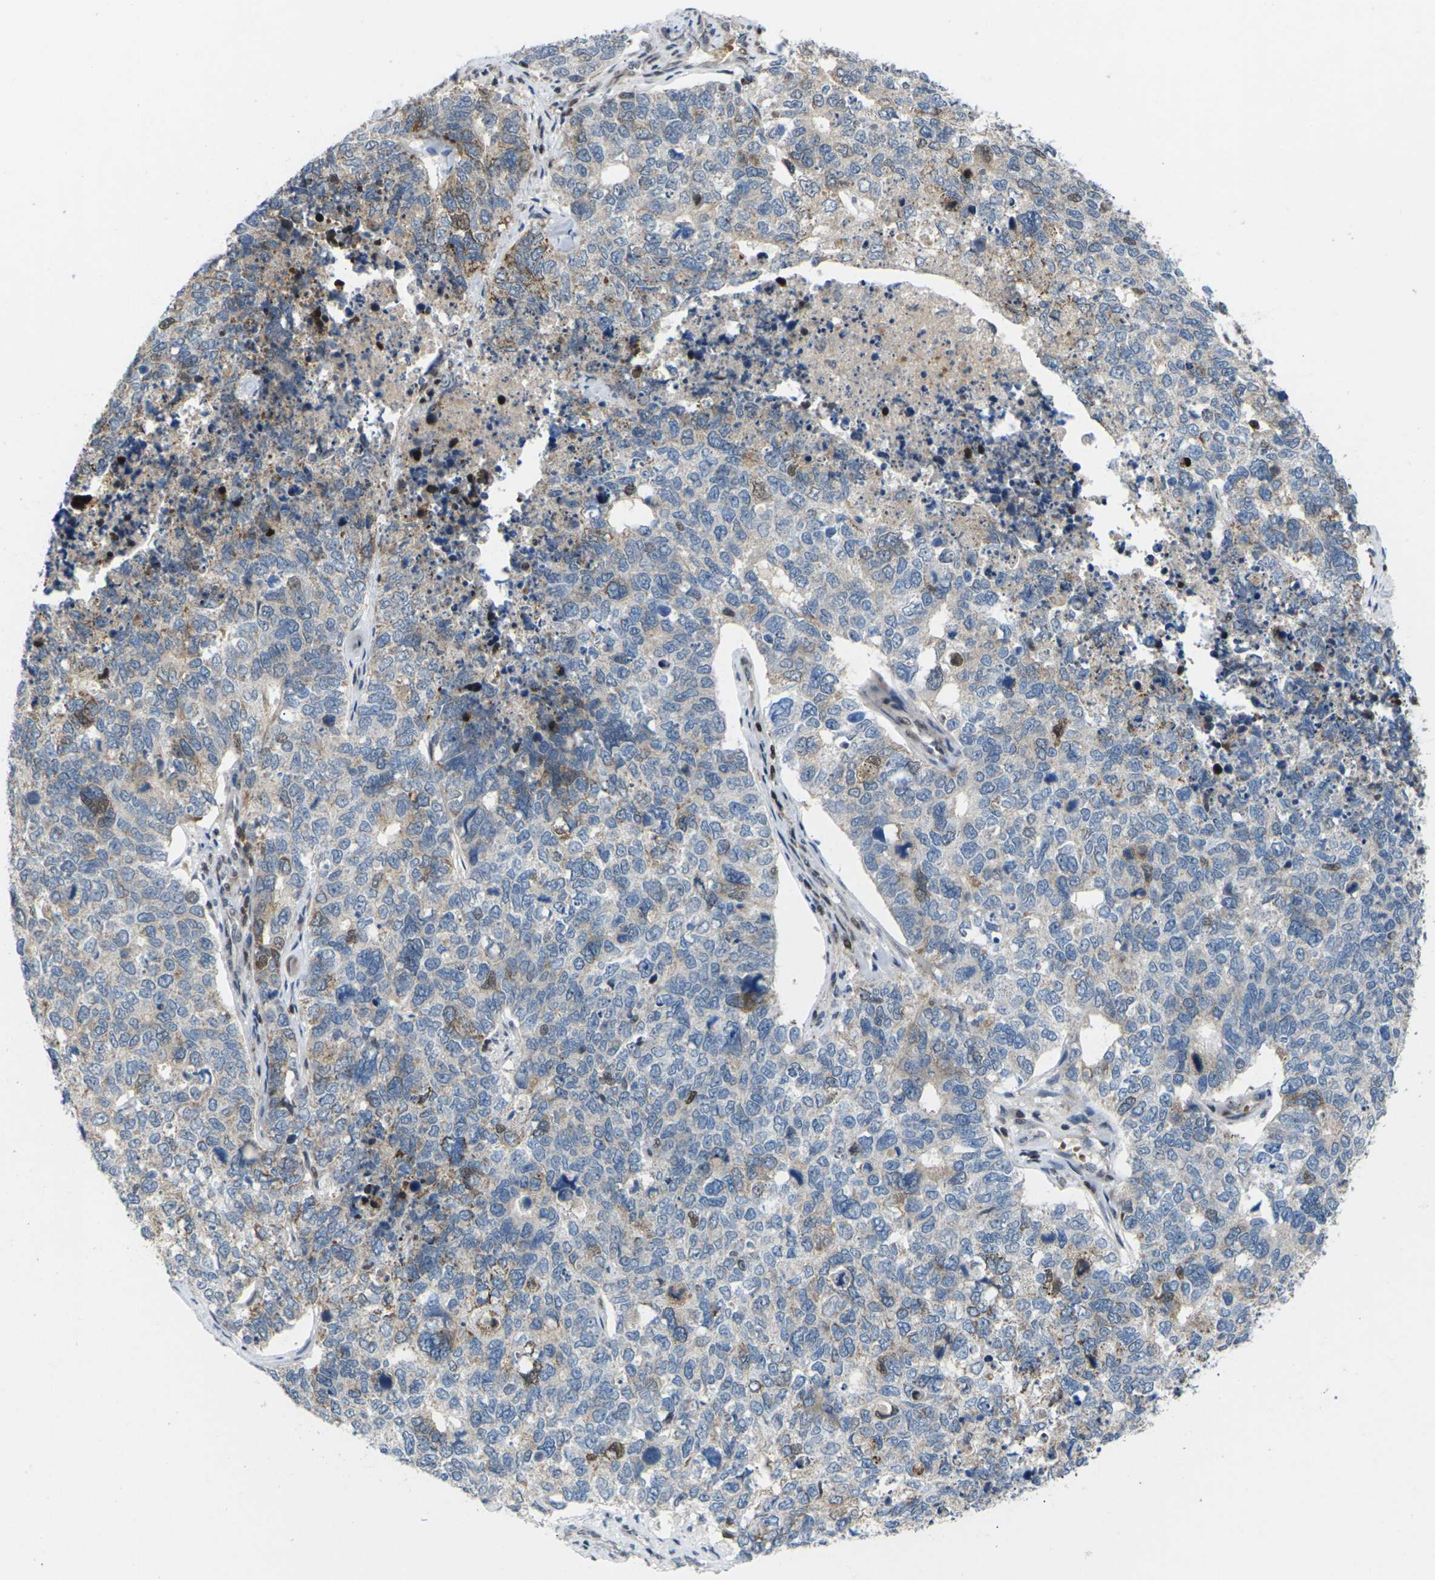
{"staining": {"intensity": "negative", "quantity": "none", "location": "none"}, "tissue": "cervical cancer", "cell_type": "Tumor cells", "image_type": "cancer", "snomed": [{"axis": "morphology", "description": "Squamous cell carcinoma, NOS"}, {"axis": "topography", "description": "Cervix"}], "caption": "Protein analysis of cervical squamous cell carcinoma demonstrates no significant expression in tumor cells.", "gene": "RPS6KA3", "patient": {"sex": "female", "age": 63}}